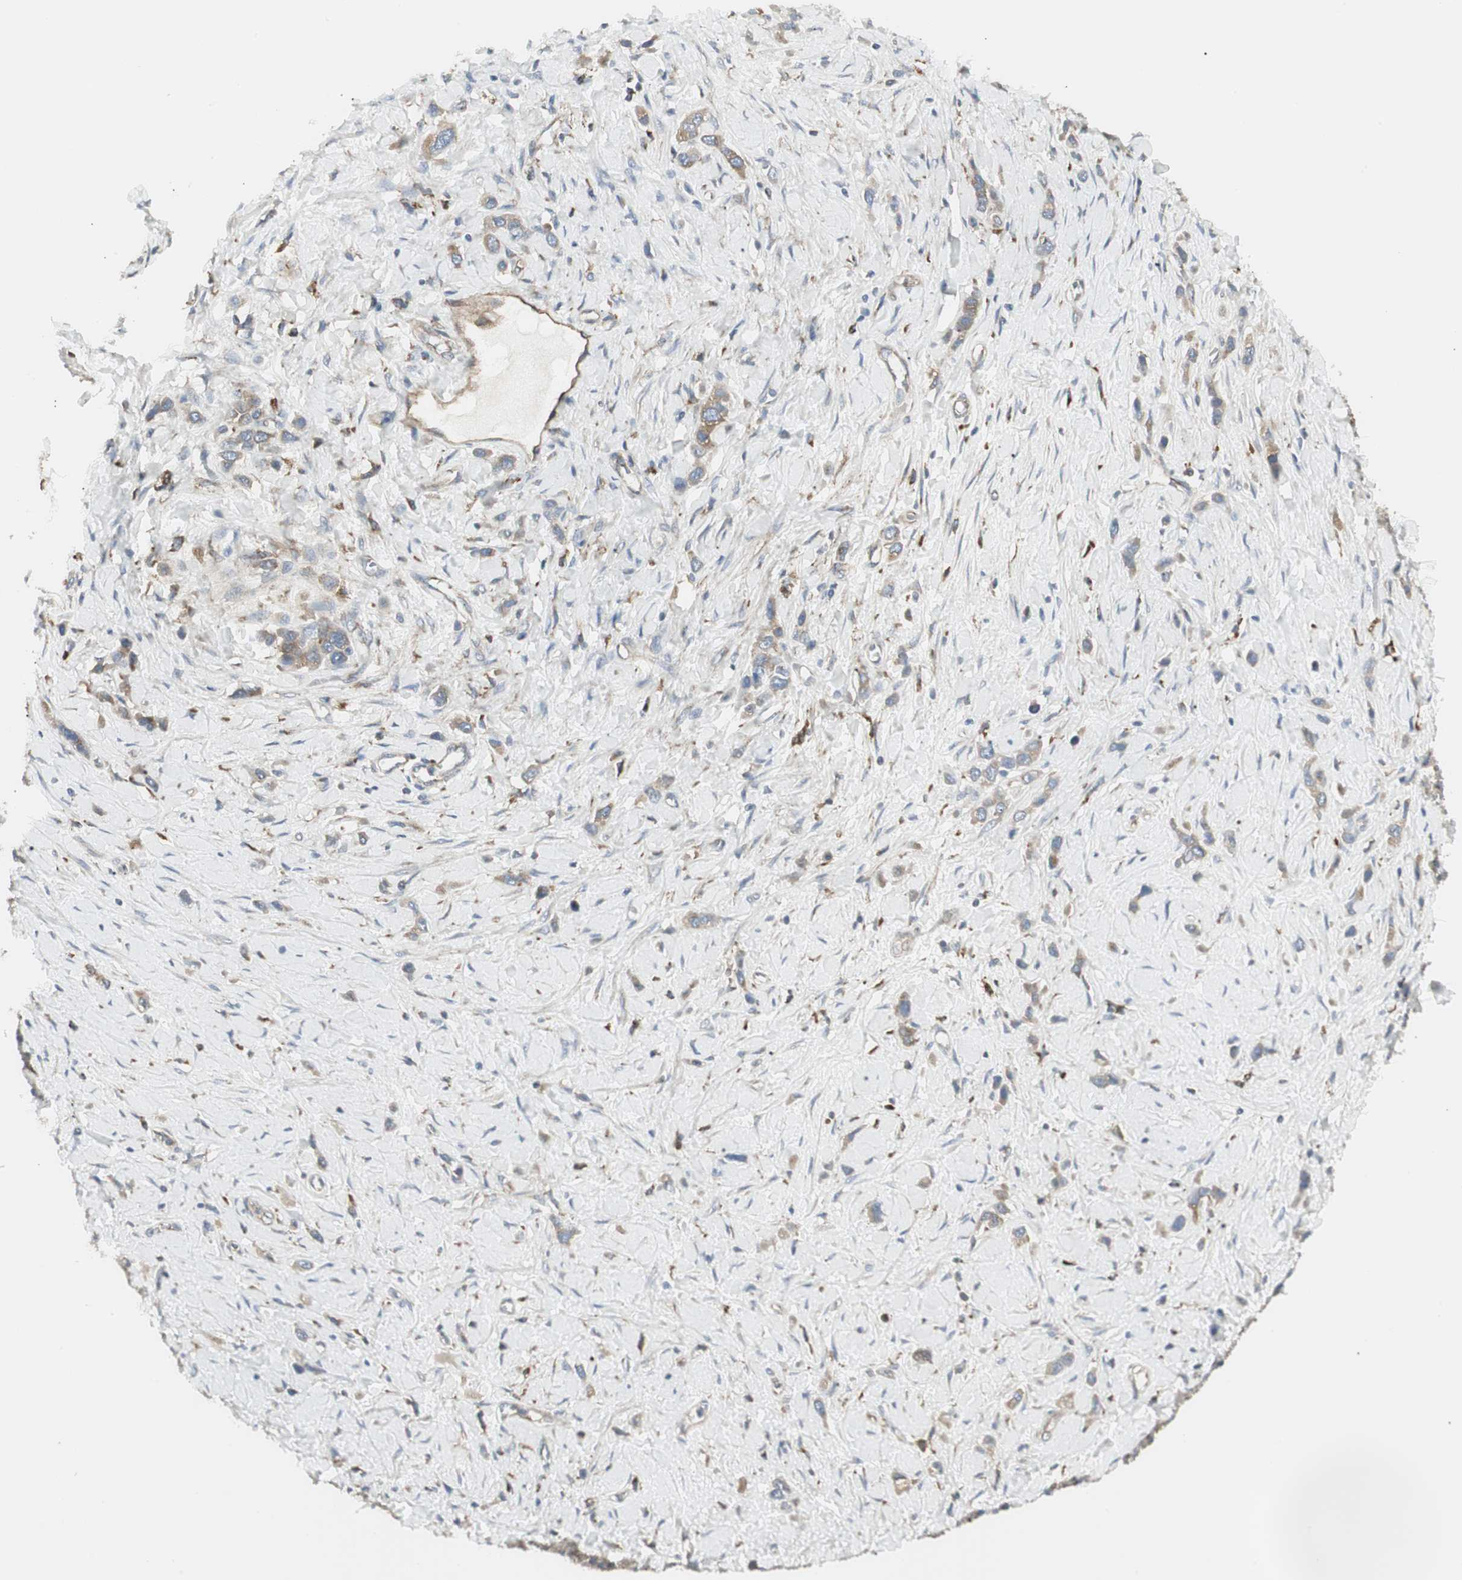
{"staining": {"intensity": "moderate", "quantity": "25%-75%", "location": "cytoplasmic/membranous"}, "tissue": "stomach cancer", "cell_type": "Tumor cells", "image_type": "cancer", "snomed": [{"axis": "morphology", "description": "Normal tissue, NOS"}, {"axis": "morphology", "description": "Adenocarcinoma, NOS"}, {"axis": "topography", "description": "Stomach, upper"}, {"axis": "topography", "description": "Stomach"}], "caption": "A medium amount of moderate cytoplasmic/membranous staining is seen in approximately 25%-75% of tumor cells in stomach cancer tissue.", "gene": "ATP6V1B2", "patient": {"sex": "female", "age": 65}}